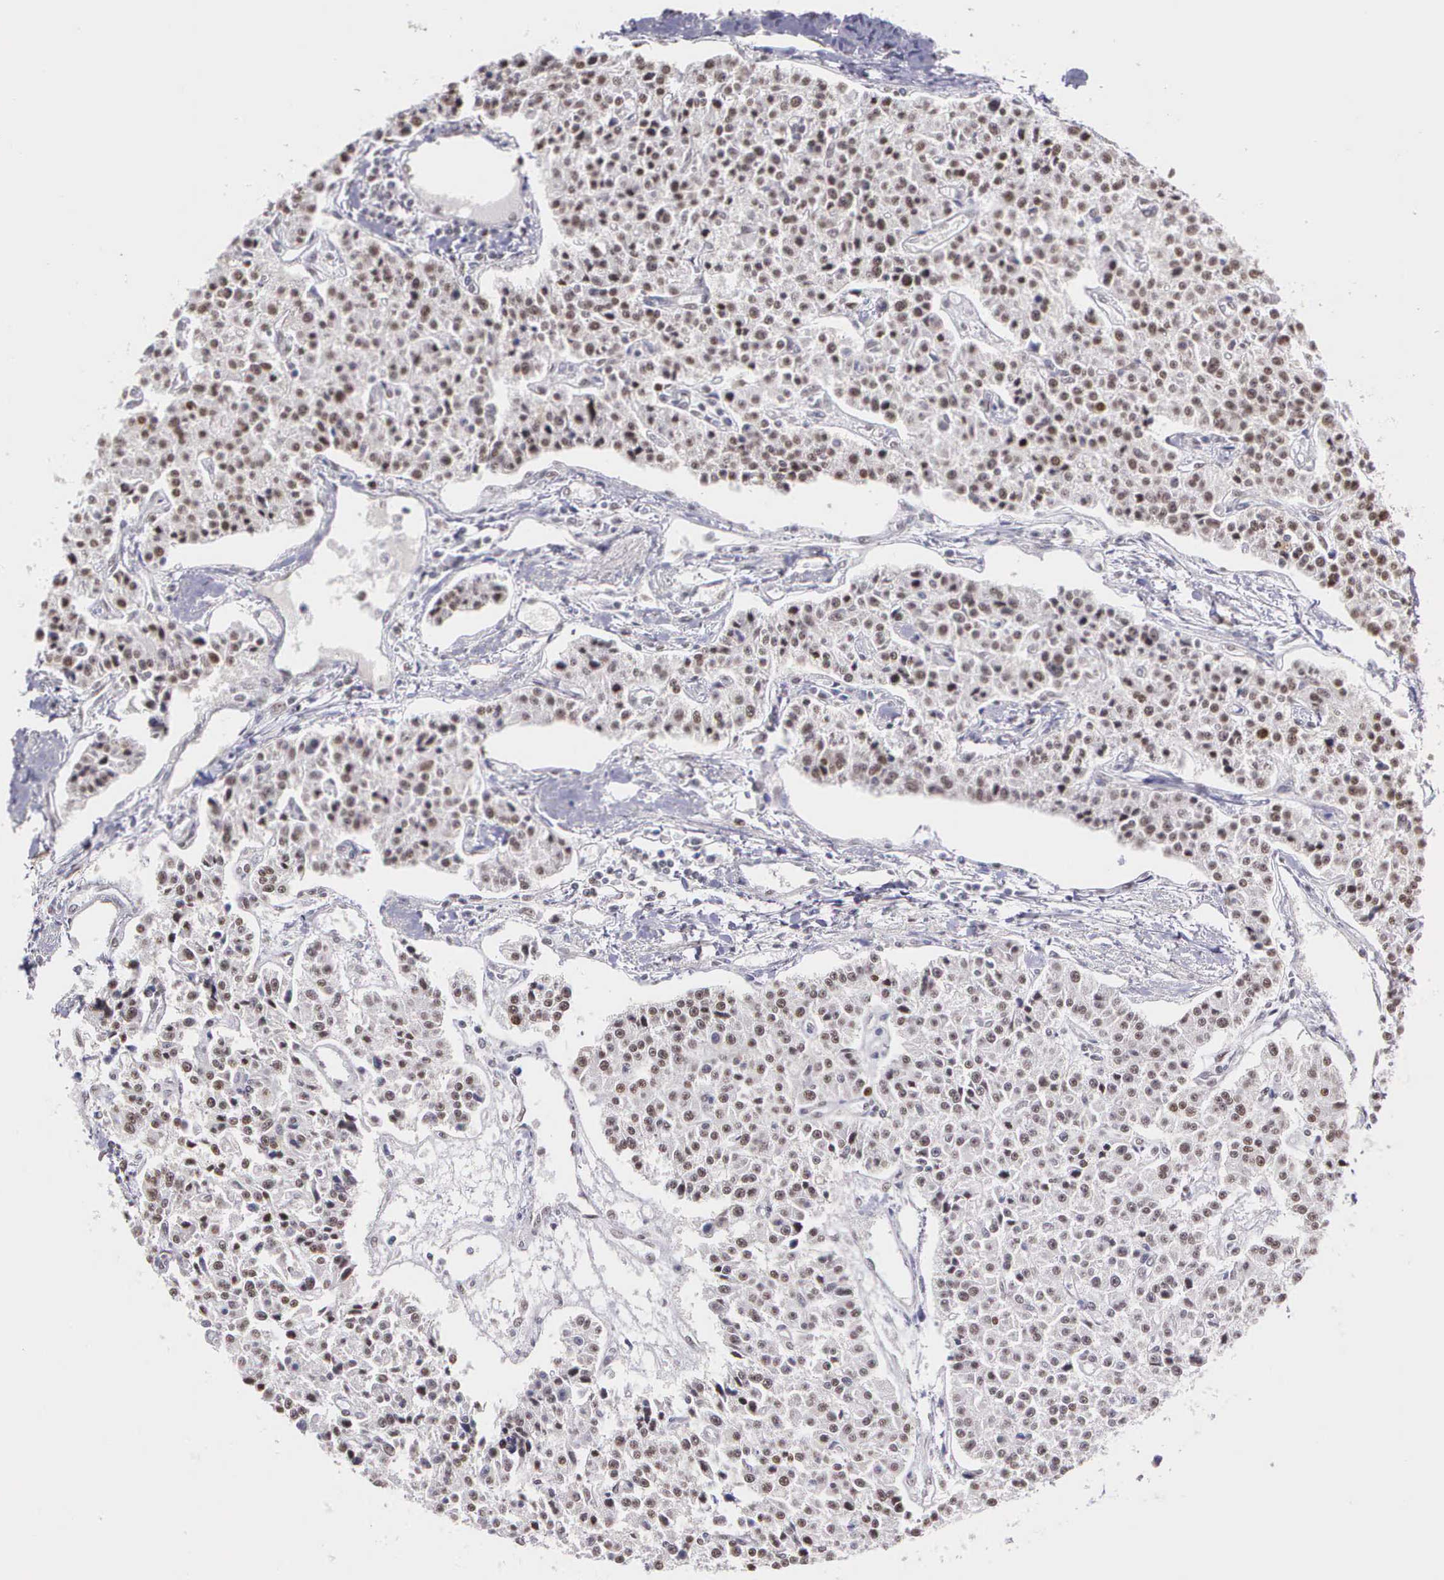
{"staining": {"intensity": "moderate", "quantity": "25%-75%", "location": "cytoplasmic/membranous,nuclear"}, "tissue": "carcinoid", "cell_type": "Tumor cells", "image_type": "cancer", "snomed": [{"axis": "morphology", "description": "Carcinoid, malignant, NOS"}, {"axis": "topography", "description": "Stomach"}], "caption": "The histopathology image reveals a brown stain indicating the presence of a protein in the cytoplasmic/membranous and nuclear of tumor cells in carcinoid. The staining was performed using DAB, with brown indicating positive protein expression. Nuclei are stained blue with hematoxylin.", "gene": "UBR7", "patient": {"sex": "female", "age": 76}}